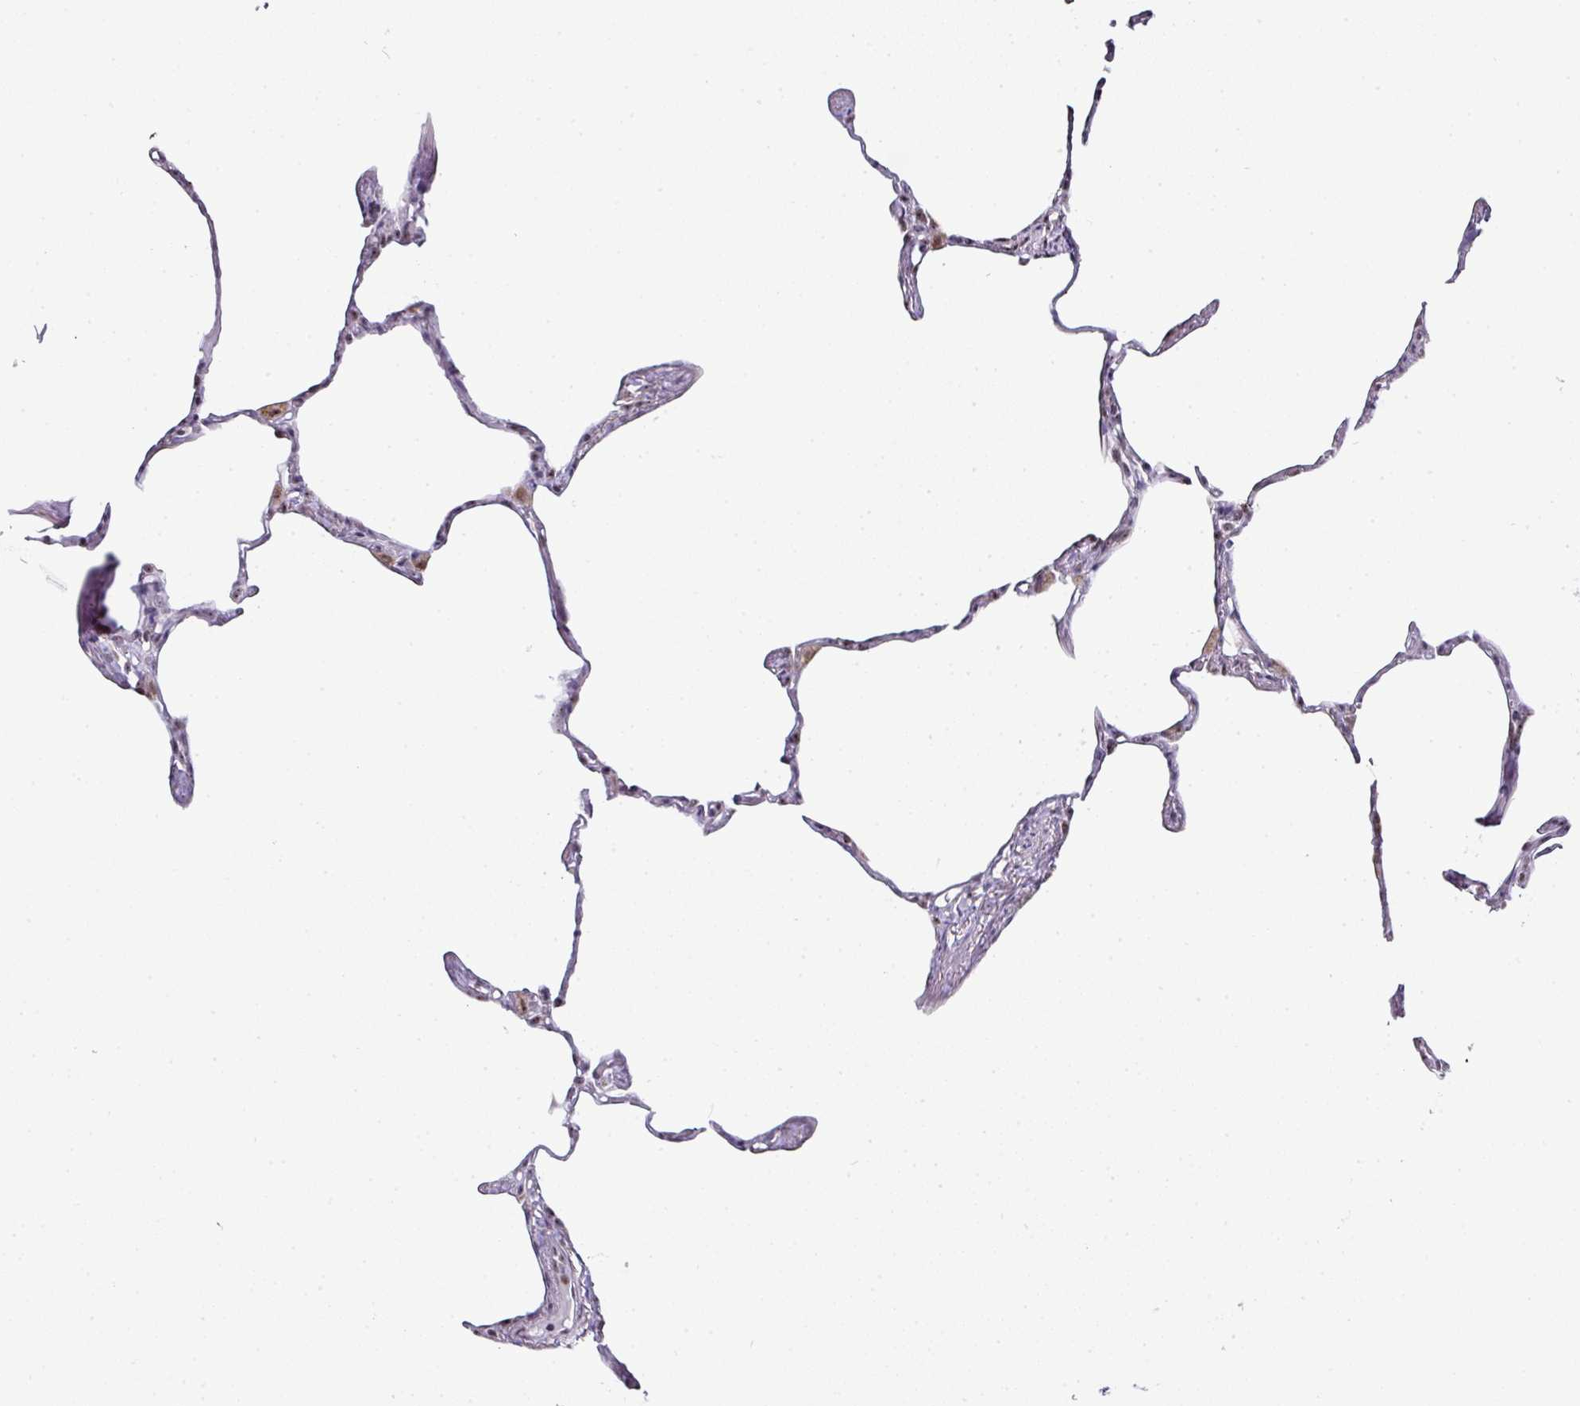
{"staining": {"intensity": "moderate", "quantity": "<25%", "location": "nuclear"}, "tissue": "lung", "cell_type": "Alveolar cells", "image_type": "normal", "snomed": [{"axis": "morphology", "description": "Normal tissue, NOS"}, {"axis": "topography", "description": "Lung"}], "caption": "Immunohistochemistry (DAB (3,3'-diaminobenzidine)) staining of normal human lung shows moderate nuclear protein expression in approximately <25% of alveolar cells. The protein of interest is shown in brown color, while the nuclei are stained blue.", "gene": "NACC2", "patient": {"sex": "male", "age": 65}}